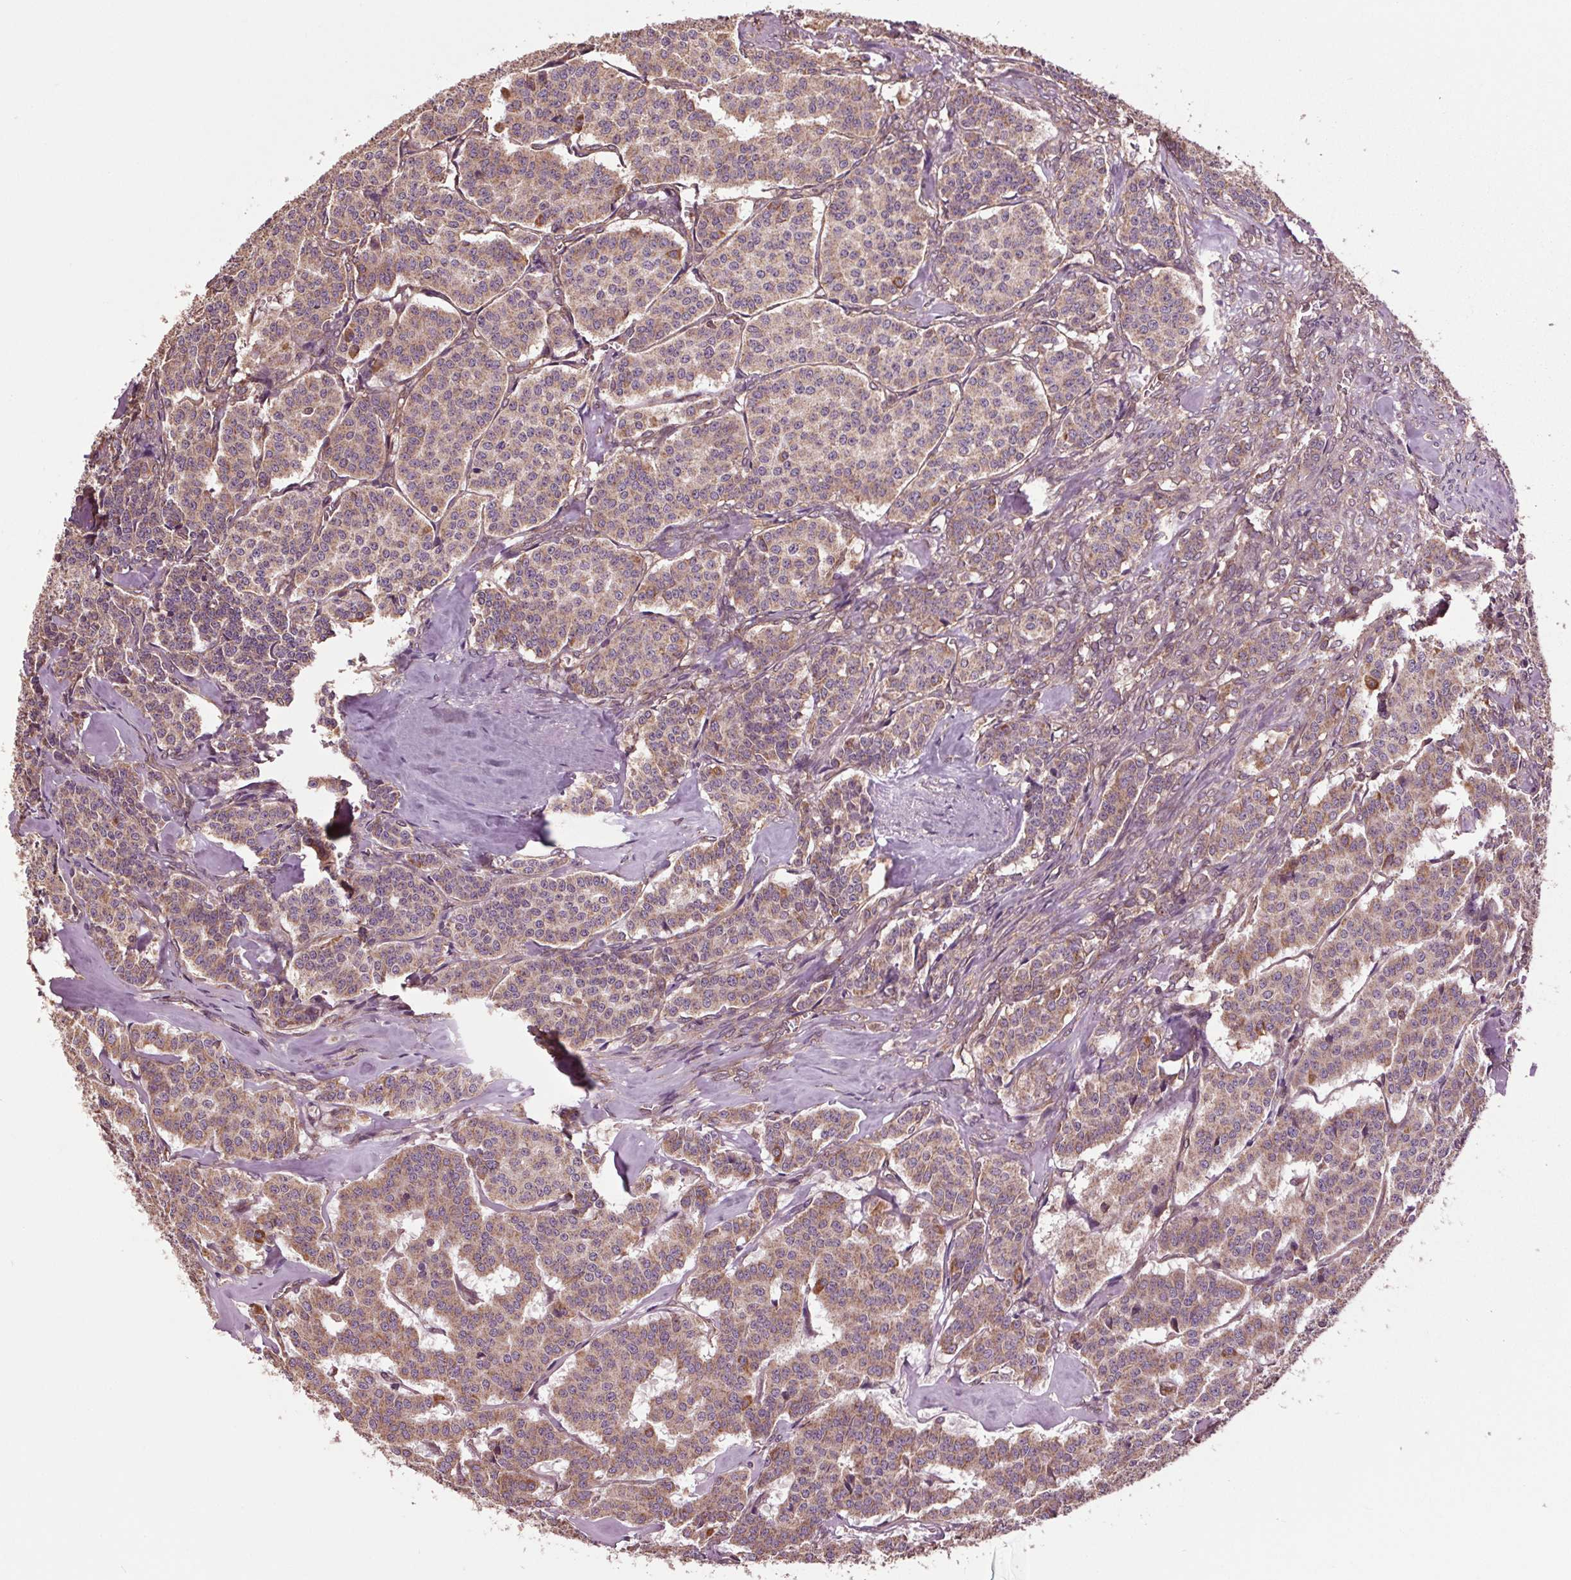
{"staining": {"intensity": "moderate", "quantity": ">75%", "location": "cytoplasmic/membranous"}, "tissue": "carcinoid", "cell_type": "Tumor cells", "image_type": "cancer", "snomed": [{"axis": "morphology", "description": "Carcinoid, malignant, NOS"}, {"axis": "topography", "description": "Lung"}], "caption": "Tumor cells show moderate cytoplasmic/membranous staining in about >75% of cells in malignant carcinoid.", "gene": "RNPEP", "patient": {"sex": "female", "age": 46}}